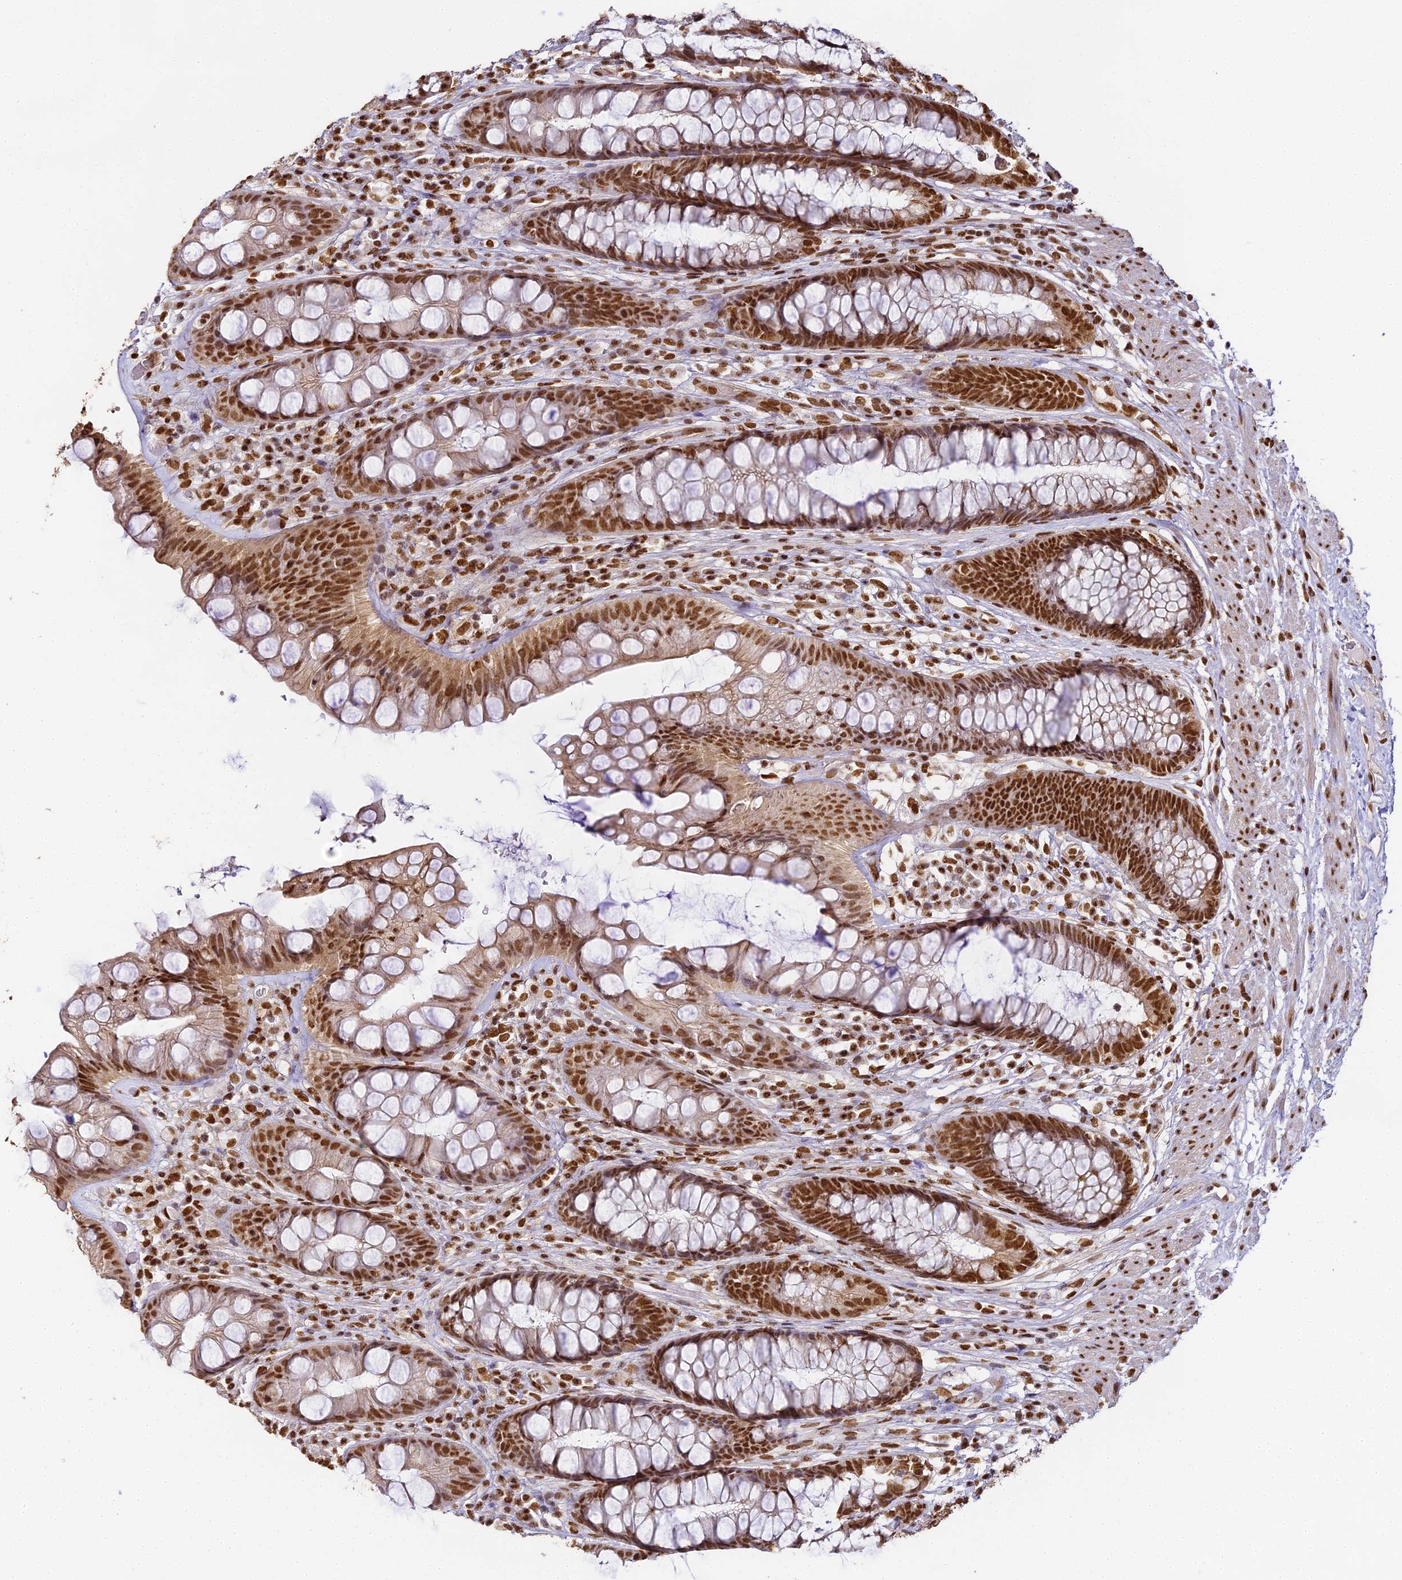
{"staining": {"intensity": "strong", "quantity": ">75%", "location": "cytoplasmic/membranous,nuclear"}, "tissue": "rectum", "cell_type": "Glandular cells", "image_type": "normal", "snomed": [{"axis": "morphology", "description": "Normal tissue, NOS"}, {"axis": "topography", "description": "Rectum"}], "caption": "High-power microscopy captured an immunohistochemistry (IHC) histopathology image of benign rectum, revealing strong cytoplasmic/membranous,nuclear staining in about >75% of glandular cells. The staining was performed using DAB to visualize the protein expression in brown, while the nuclei were stained in blue with hematoxylin (Magnification: 20x).", "gene": "HNRNPA1", "patient": {"sex": "male", "age": 74}}